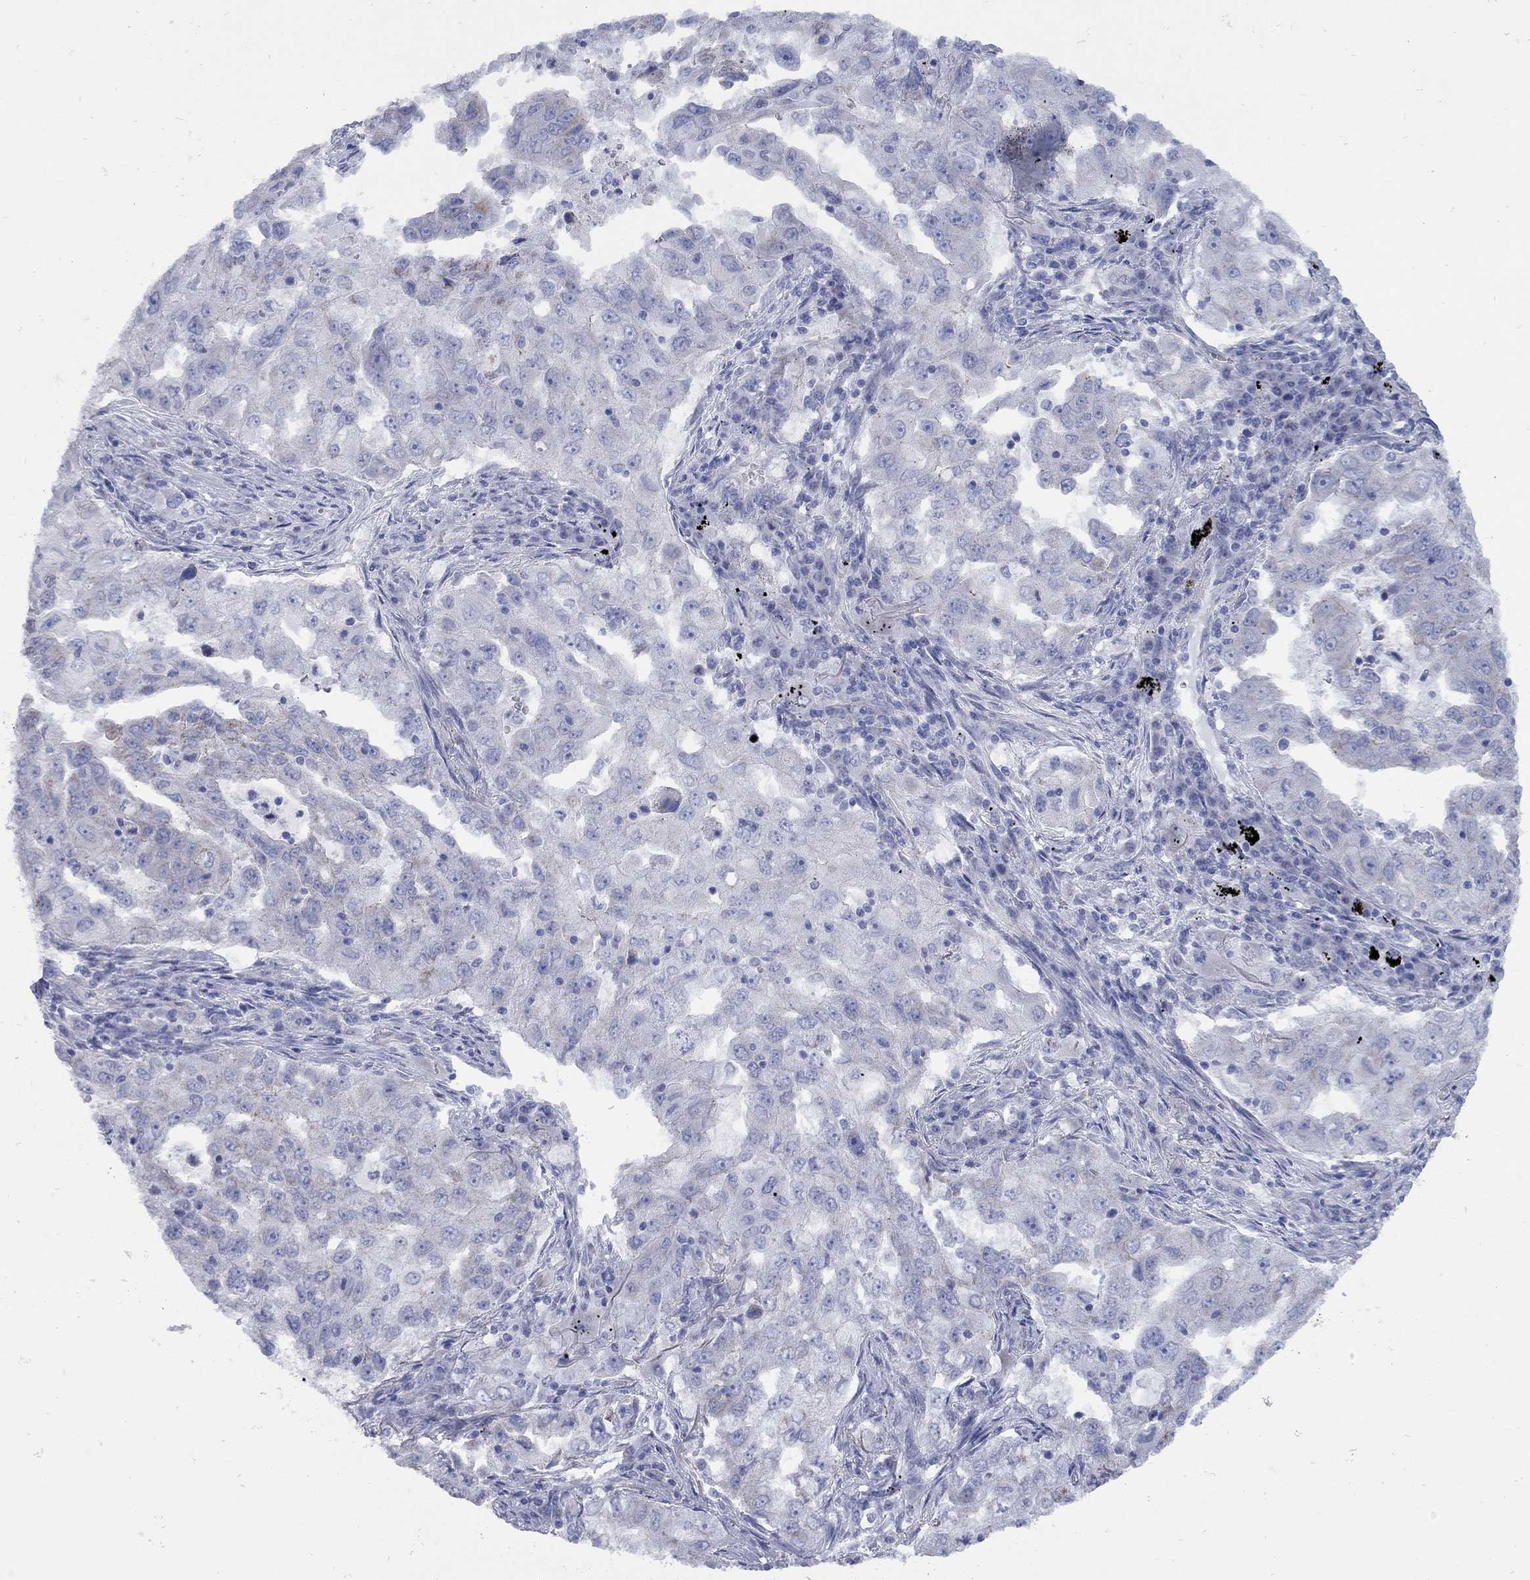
{"staining": {"intensity": "negative", "quantity": "none", "location": "none"}, "tissue": "lung cancer", "cell_type": "Tumor cells", "image_type": "cancer", "snomed": [{"axis": "morphology", "description": "Adenocarcinoma, NOS"}, {"axis": "topography", "description": "Lung"}], "caption": "Immunohistochemical staining of human adenocarcinoma (lung) reveals no significant positivity in tumor cells. (DAB IHC visualized using brightfield microscopy, high magnification).", "gene": "PDZD3", "patient": {"sex": "female", "age": 61}}